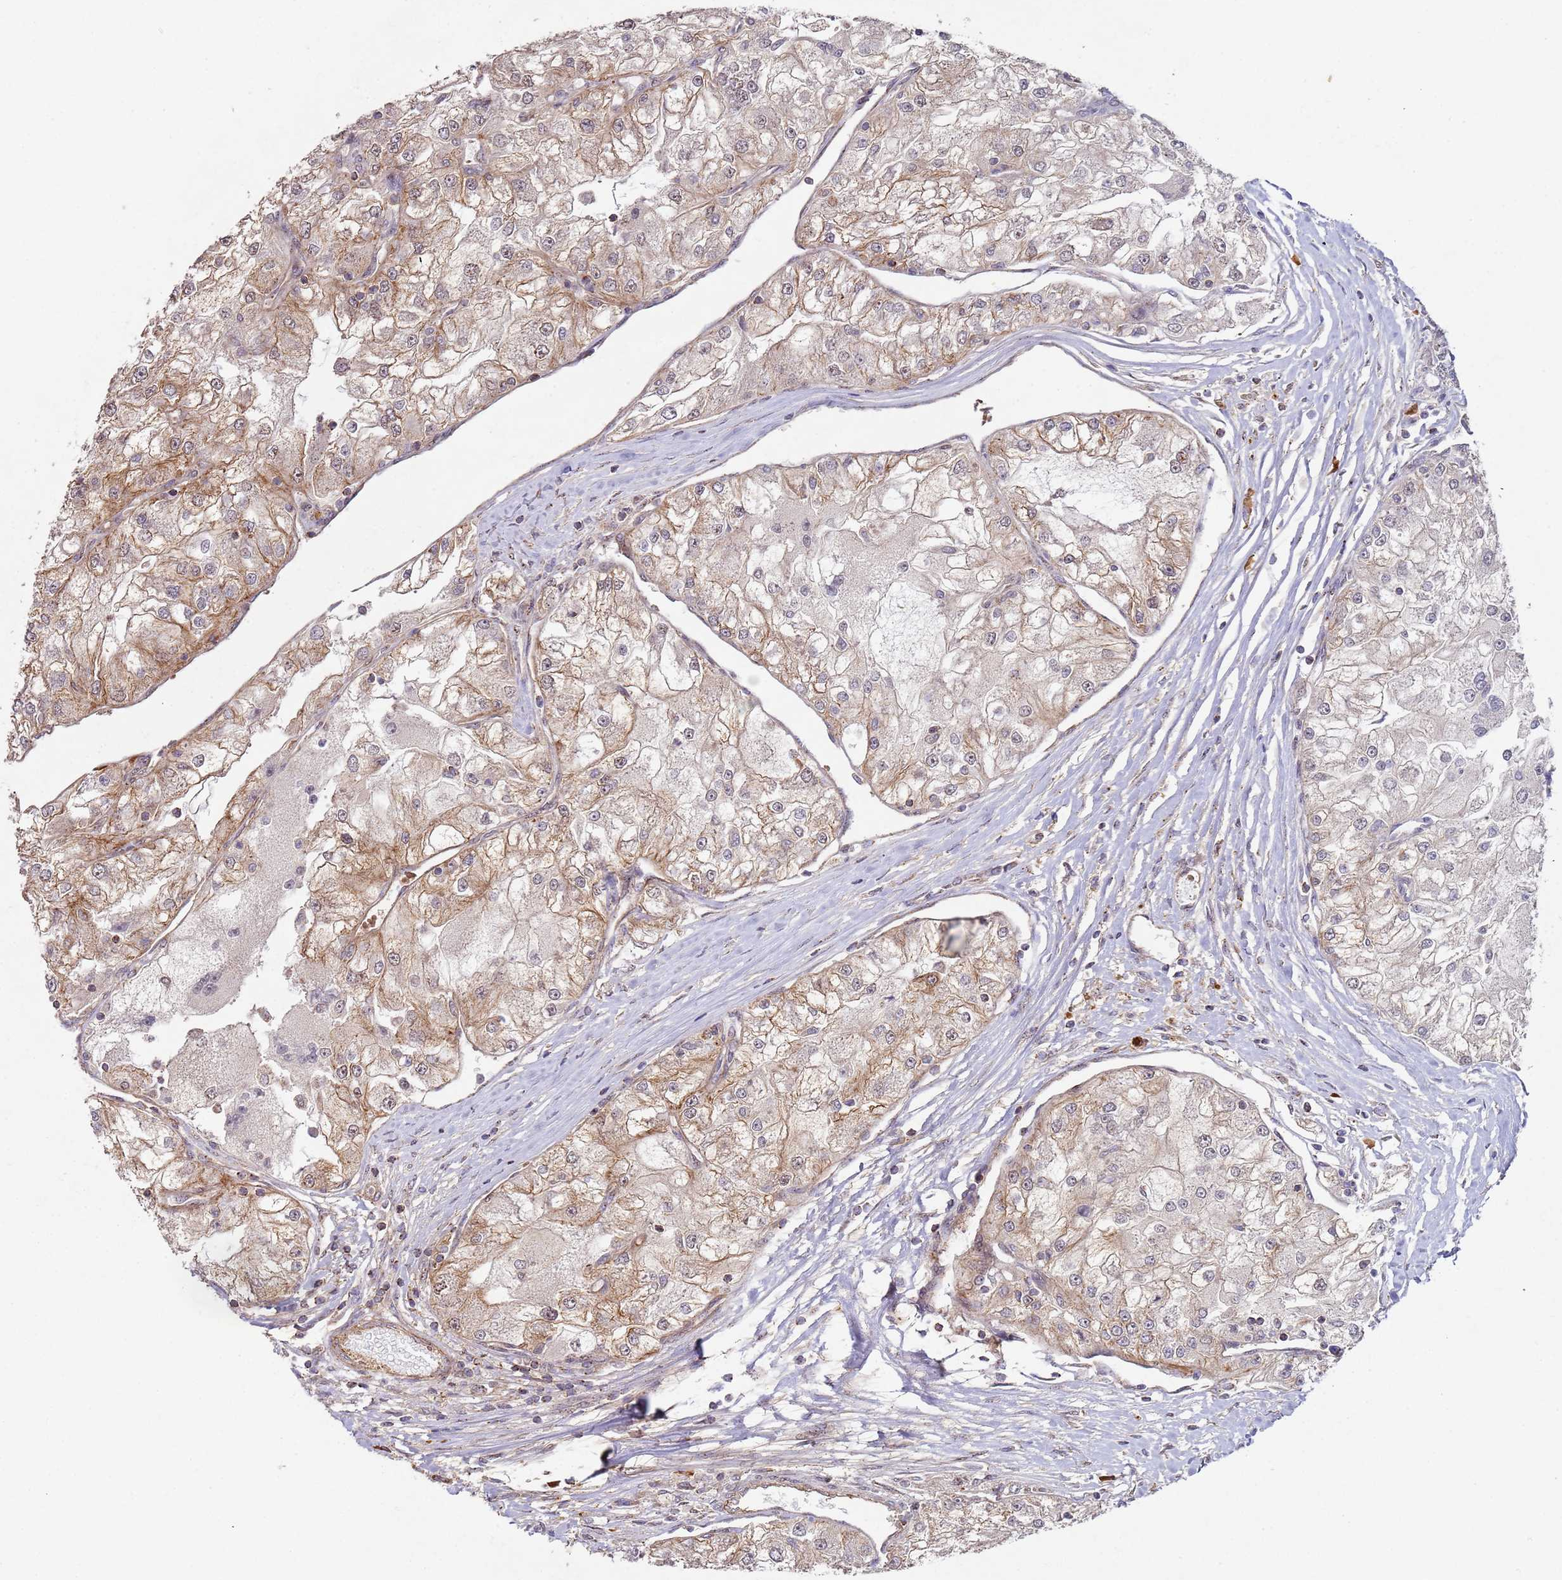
{"staining": {"intensity": "moderate", "quantity": "25%-75%", "location": "cytoplasmic/membranous"}, "tissue": "renal cancer", "cell_type": "Tumor cells", "image_type": "cancer", "snomed": [{"axis": "morphology", "description": "Adenocarcinoma, NOS"}, {"axis": "topography", "description": "Kidney"}], "caption": "This is an image of IHC staining of renal adenocarcinoma, which shows moderate staining in the cytoplasmic/membranous of tumor cells.", "gene": "KANSL1L", "patient": {"sex": "female", "age": 72}}